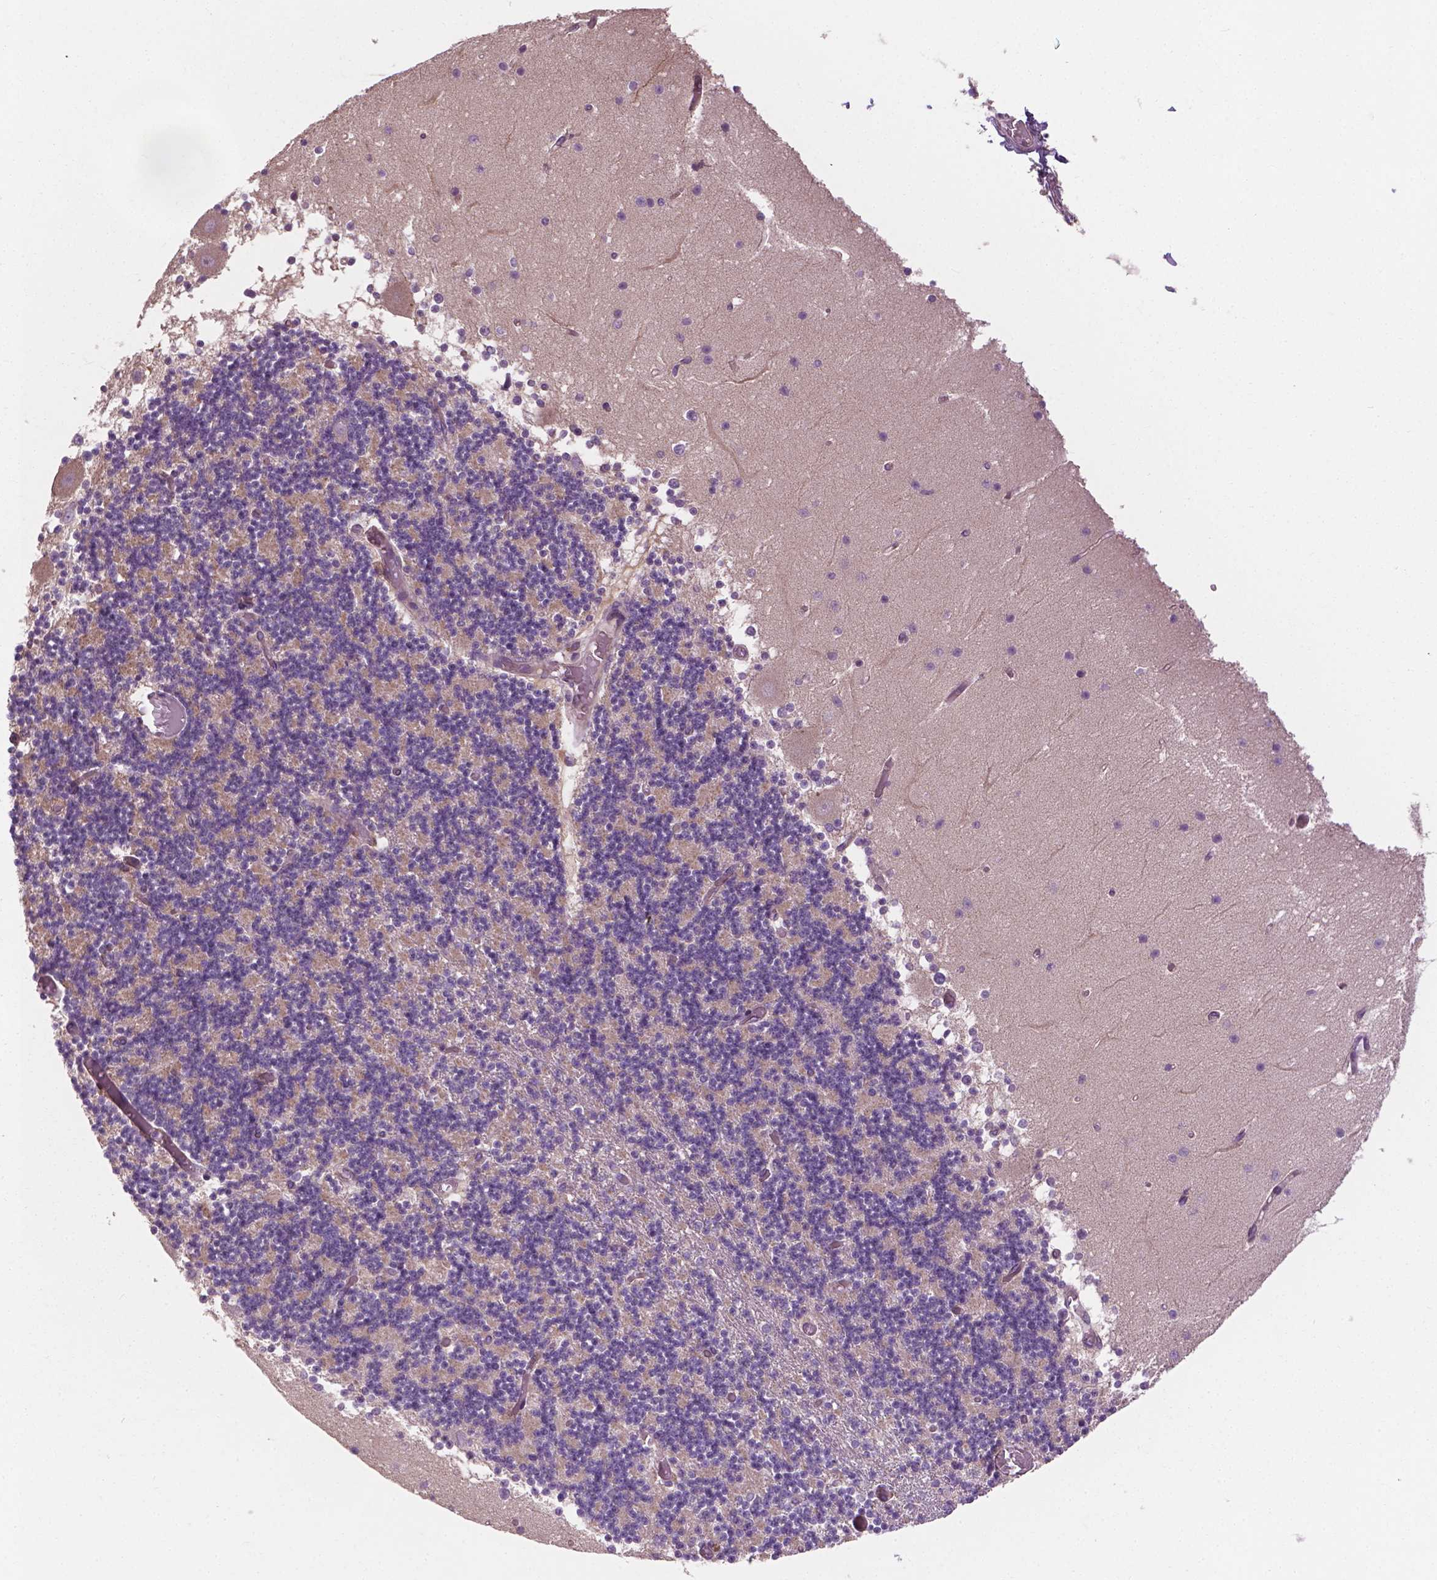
{"staining": {"intensity": "negative", "quantity": "none", "location": "none"}, "tissue": "cerebellum", "cell_type": "Cells in granular layer", "image_type": "normal", "snomed": [{"axis": "morphology", "description": "Normal tissue, NOS"}, {"axis": "topography", "description": "Cerebellum"}], "caption": "DAB (3,3'-diaminobenzidine) immunohistochemical staining of unremarkable human cerebellum shows no significant positivity in cells in granular layer.", "gene": "RIIAD1", "patient": {"sex": "female", "age": 28}}